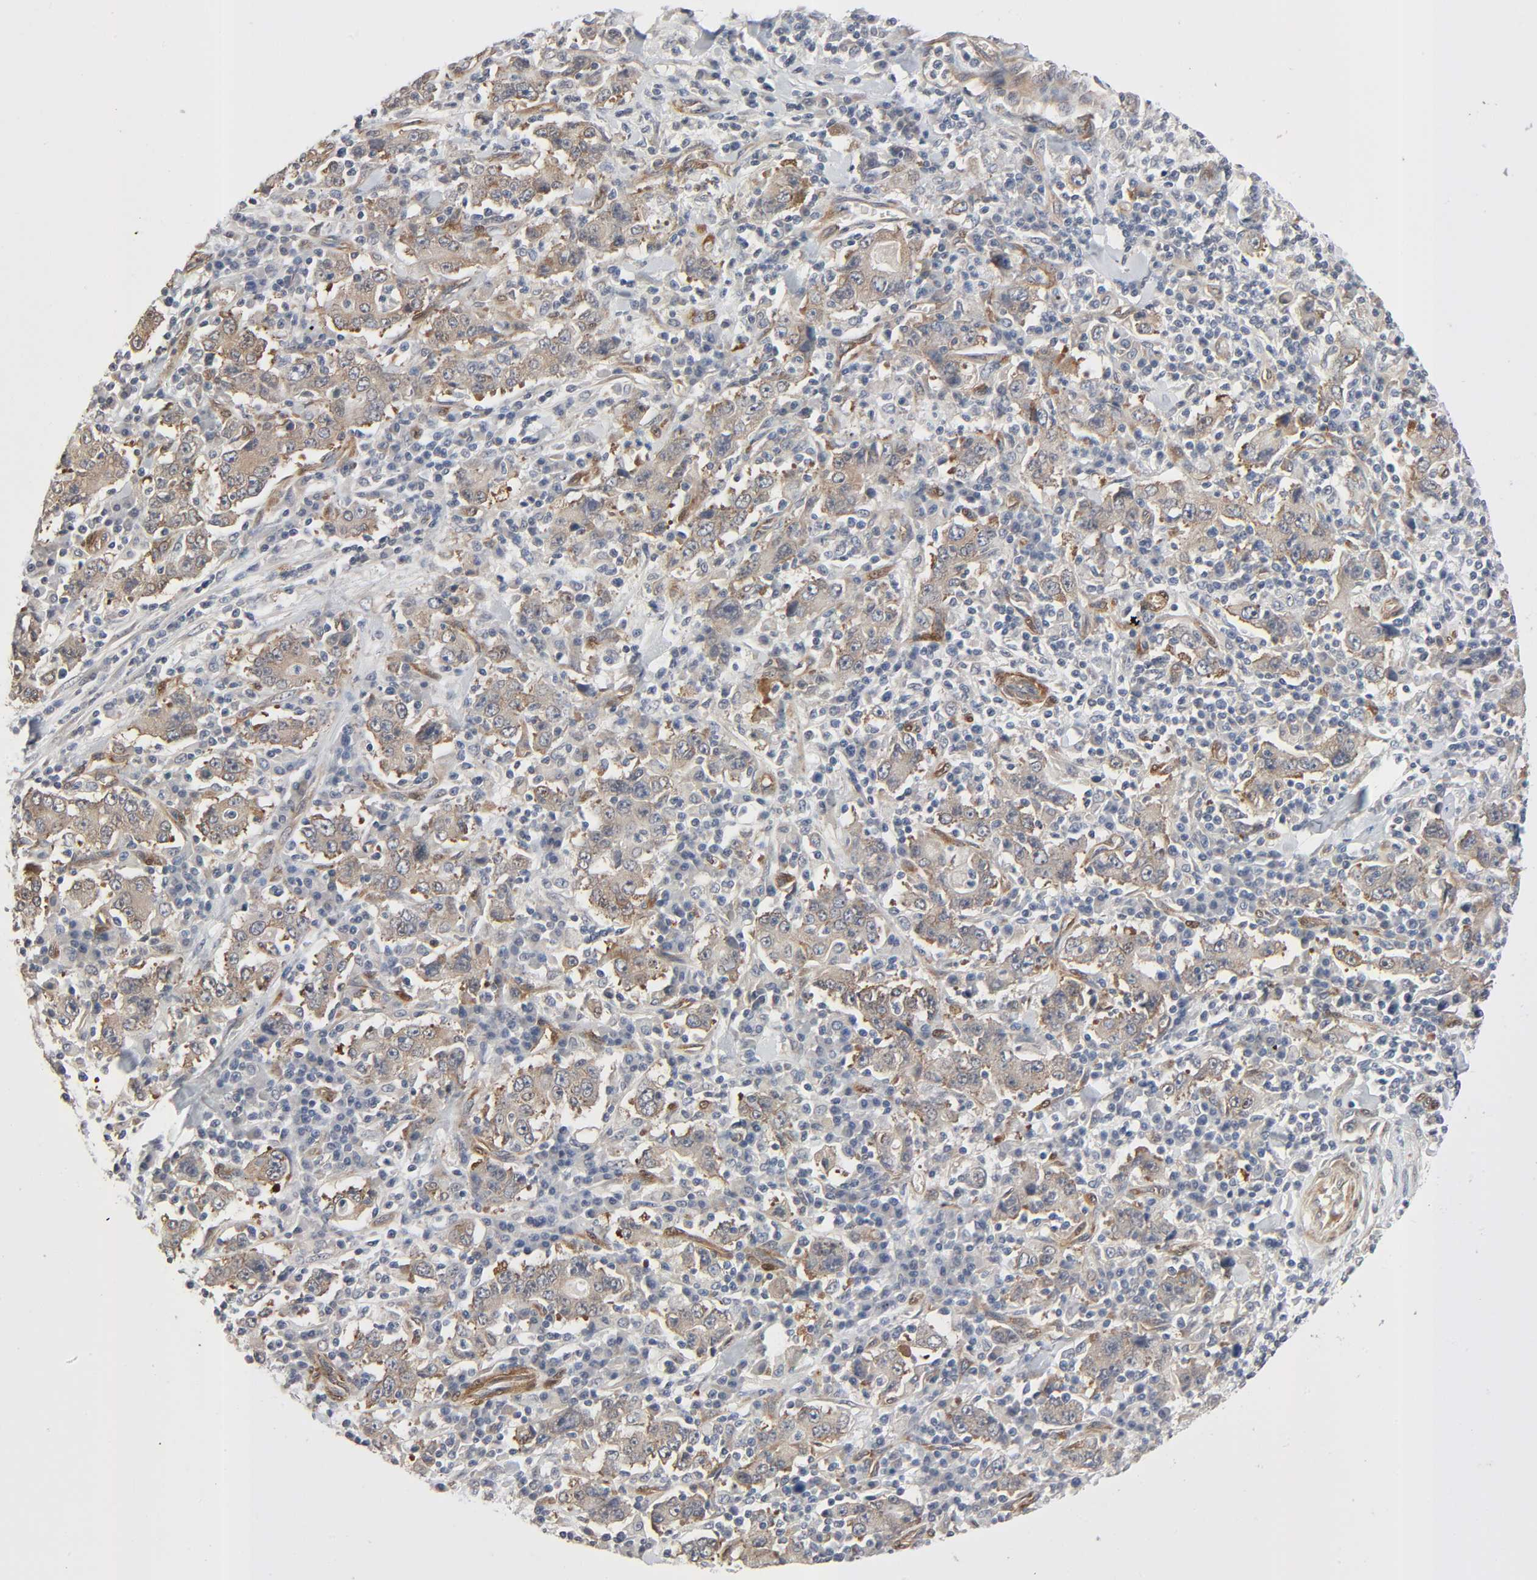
{"staining": {"intensity": "weak", "quantity": ">75%", "location": "cytoplasmic/membranous"}, "tissue": "stomach cancer", "cell_type": "Tumor cells", "image_type": "cancer", "snomed": [{"axis": "morphology", "description": "Normal tissue, NOS"}, {"axis": "morphology", "description": "Adenocarcinoma, NOS"}, {"axis": "topography", "description": "Stomach, upper"}, {"axis": "topography", "description": "Stomach"}], "caption": "The photomicrograph exhibits immunohistochemical staining of stomach cancer. There is weak cytoplasmic/membranous staining is identified in approximately >75% of tumor cells. The staining was performed using DAB (3,3'-diaminobenzidine) to visualize the protein expression in brown, while the nuclei were stained in blue with hematoxylin (Magnification: 20x).", "gene": "PTK2", "patient": {"sex": "male", "age": 59}}